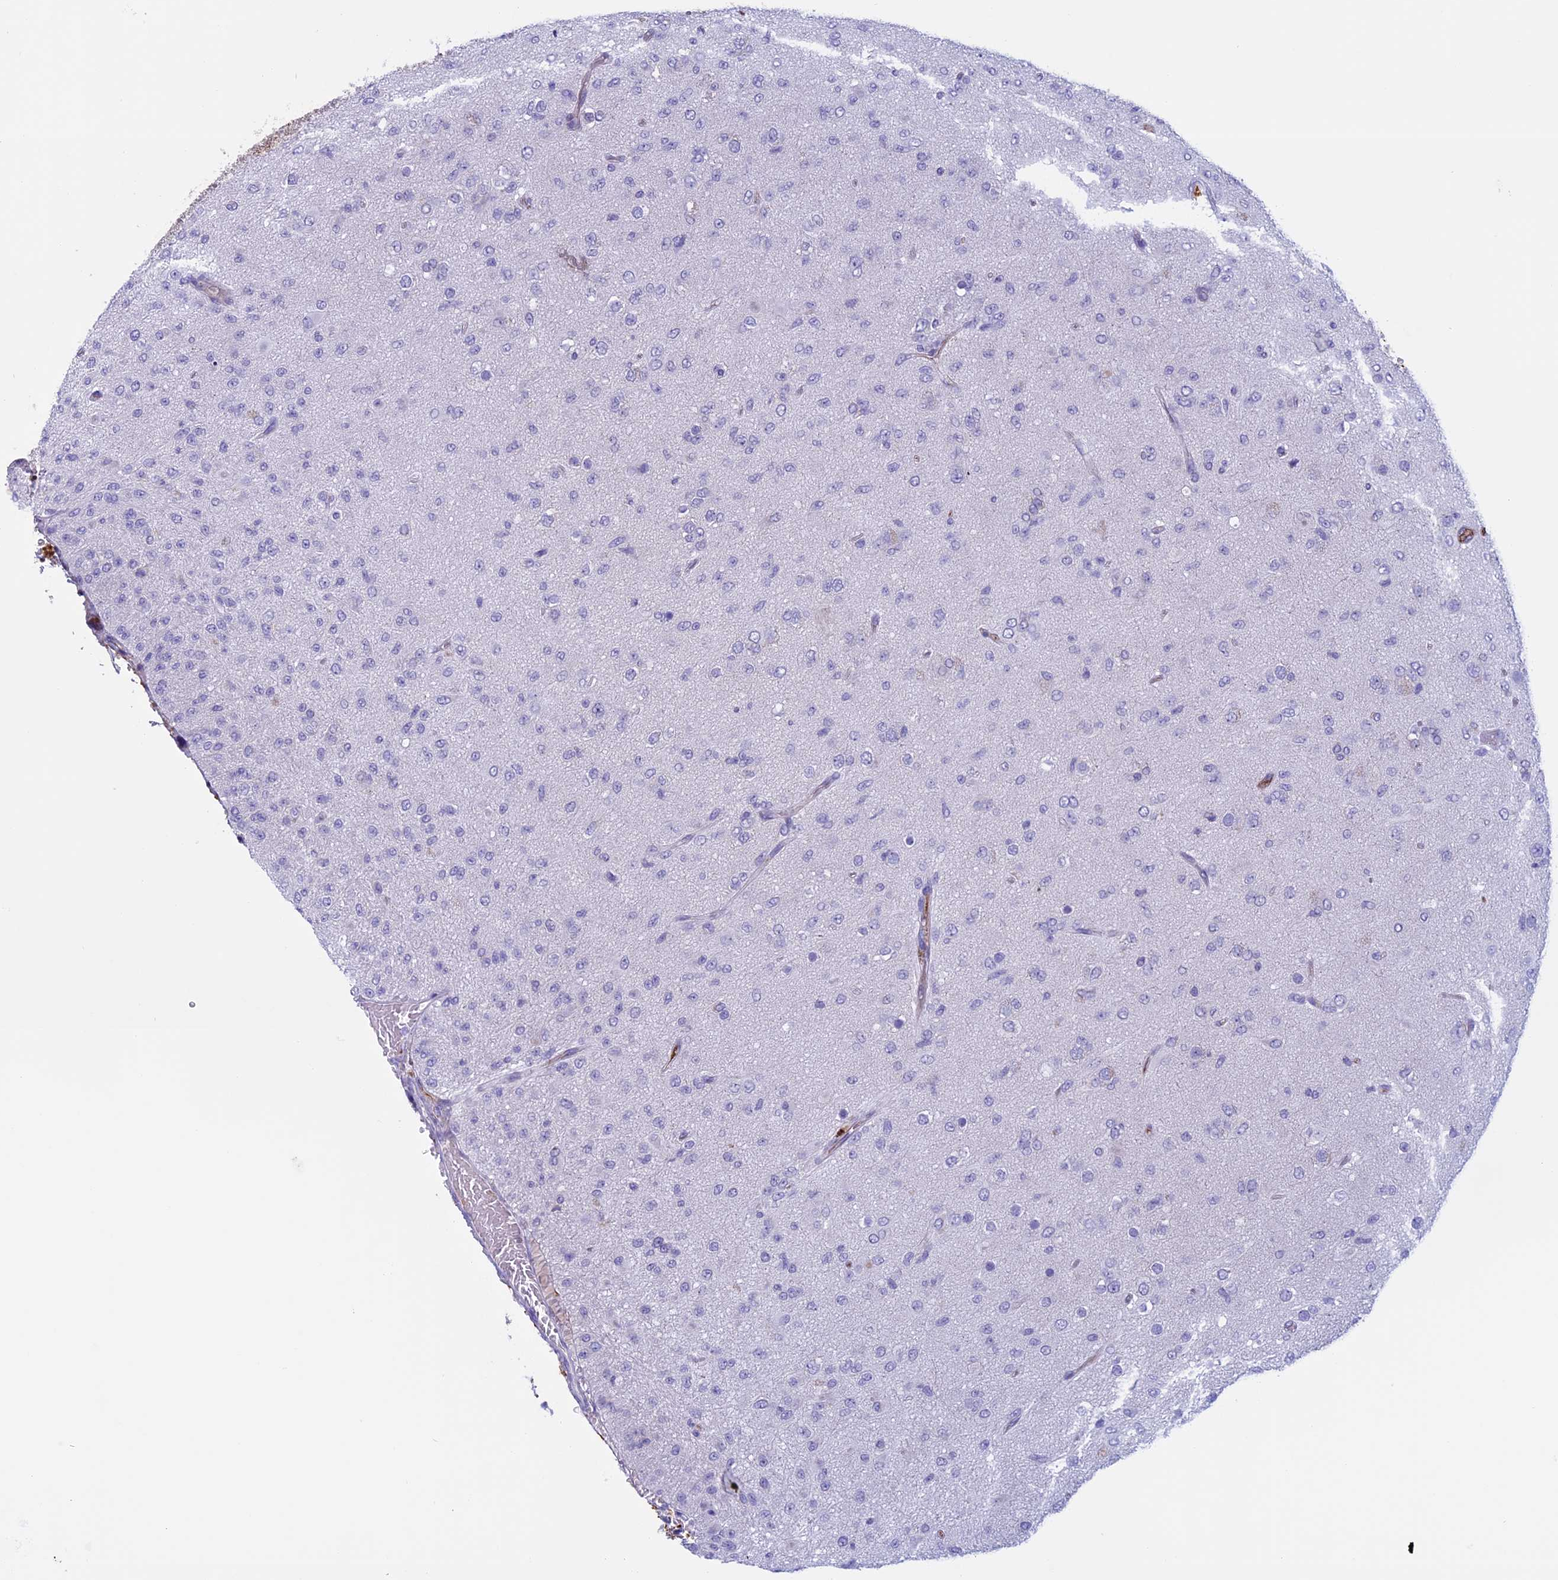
{"staining": {"intensity": "negative", "quantity": "none", "location": "none"}, "tissue": "glioma", "cell_type": "Tumor cells", "image_type": "cancer", "snomed": [{"axis": "morphology", "description": "Glioma, malignant, Low grade"}, {"axis": "topography", "description": "Brain"}], "caption": "Immunohistochemical staining of human malignant glioma (low-grade) displays no significant staining in tumor cells.", "gene": "ANGPTL2", "patient": {"sex": "male", "age": 65}}